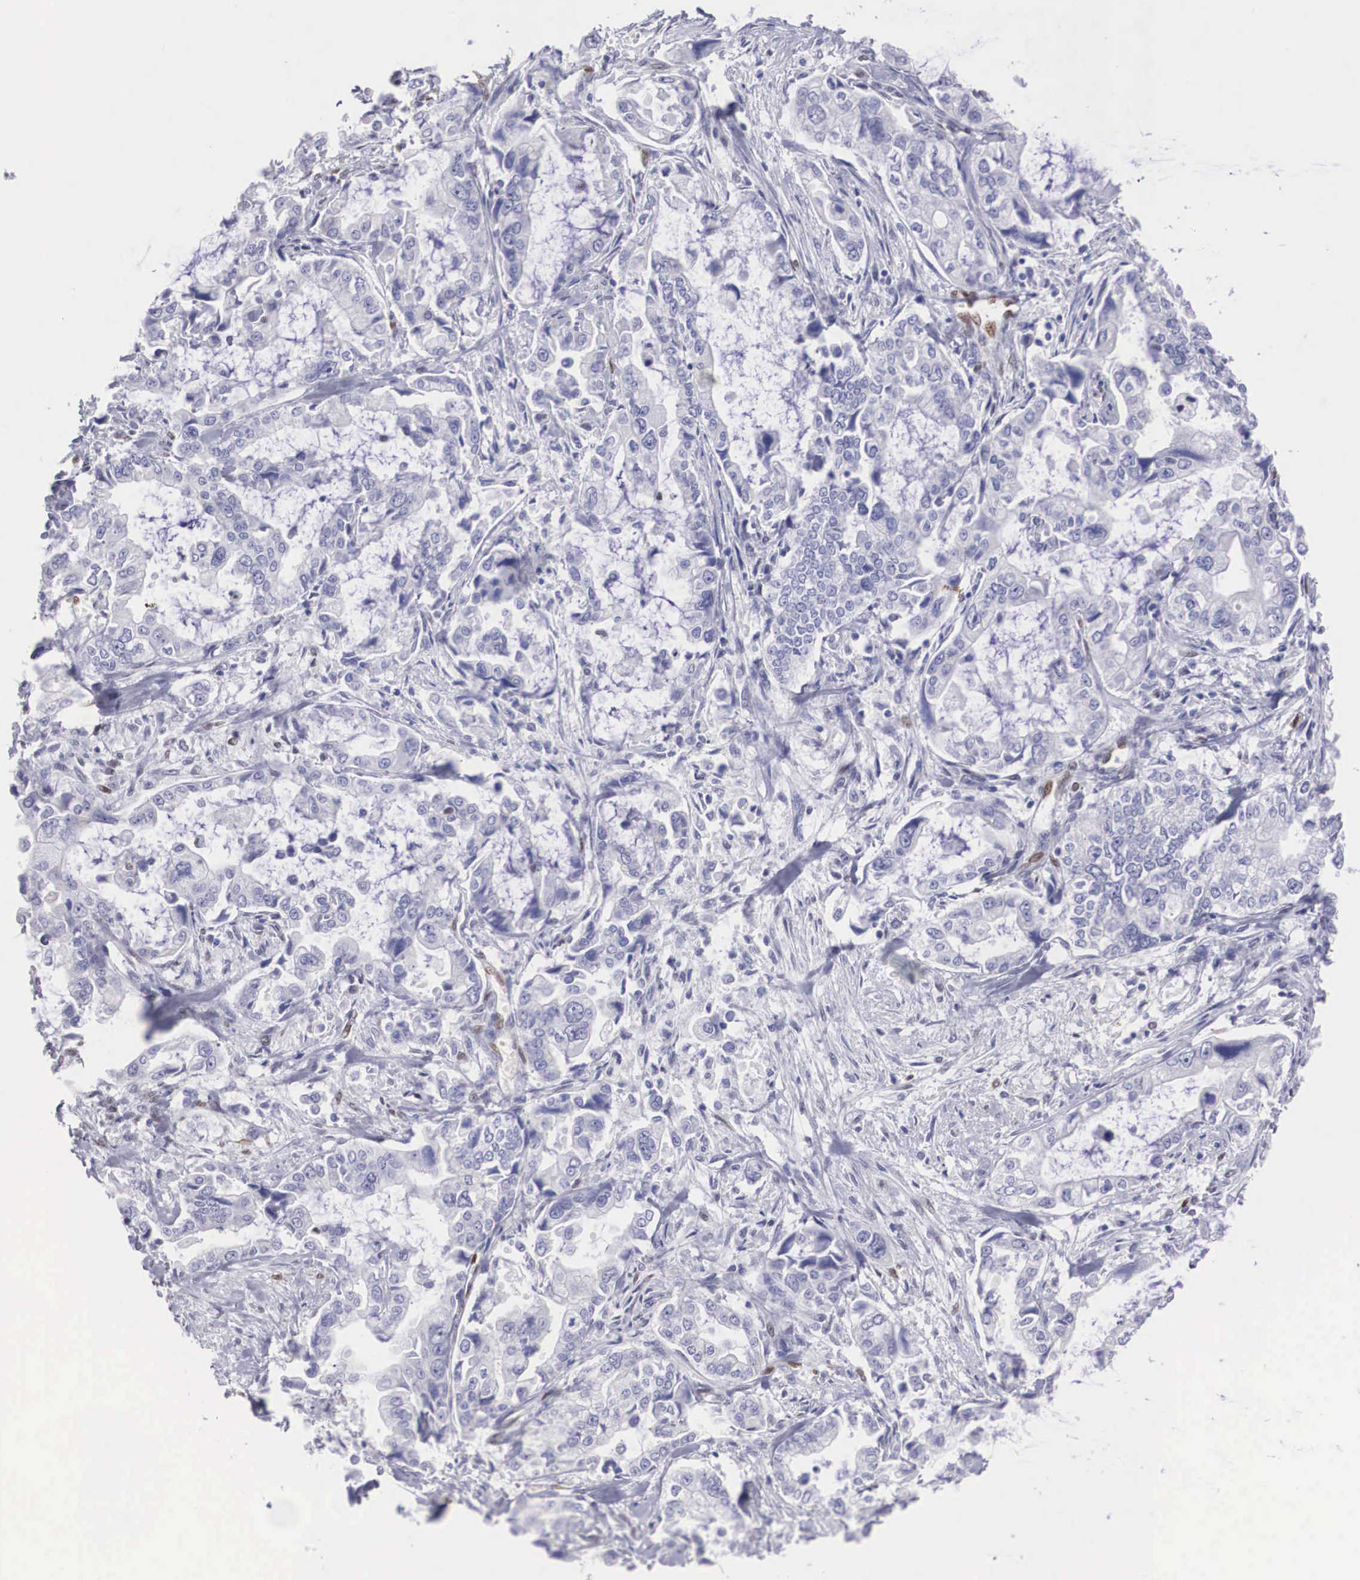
{"staining": {"intensity": "negative", "quantity": "none", "location": "none"}, "tissue": "stomach cancer", "cell_type": "Tumor cells", "image_type": "cancer", "snomed": [{"axis": "morphology", "description": "Adenocarcinoma, NOS"}, {"axis": "topography", "description": "Pancreas"}, {"axis": "topography", "description": "Stomach, upper"}], "caption": "A photomicrograph of stomach cancer stained for a protein exhibits no brown staining in tumor cells.", "gene": "HMGN5", "patient": {"sex": "male", "age": 77}}